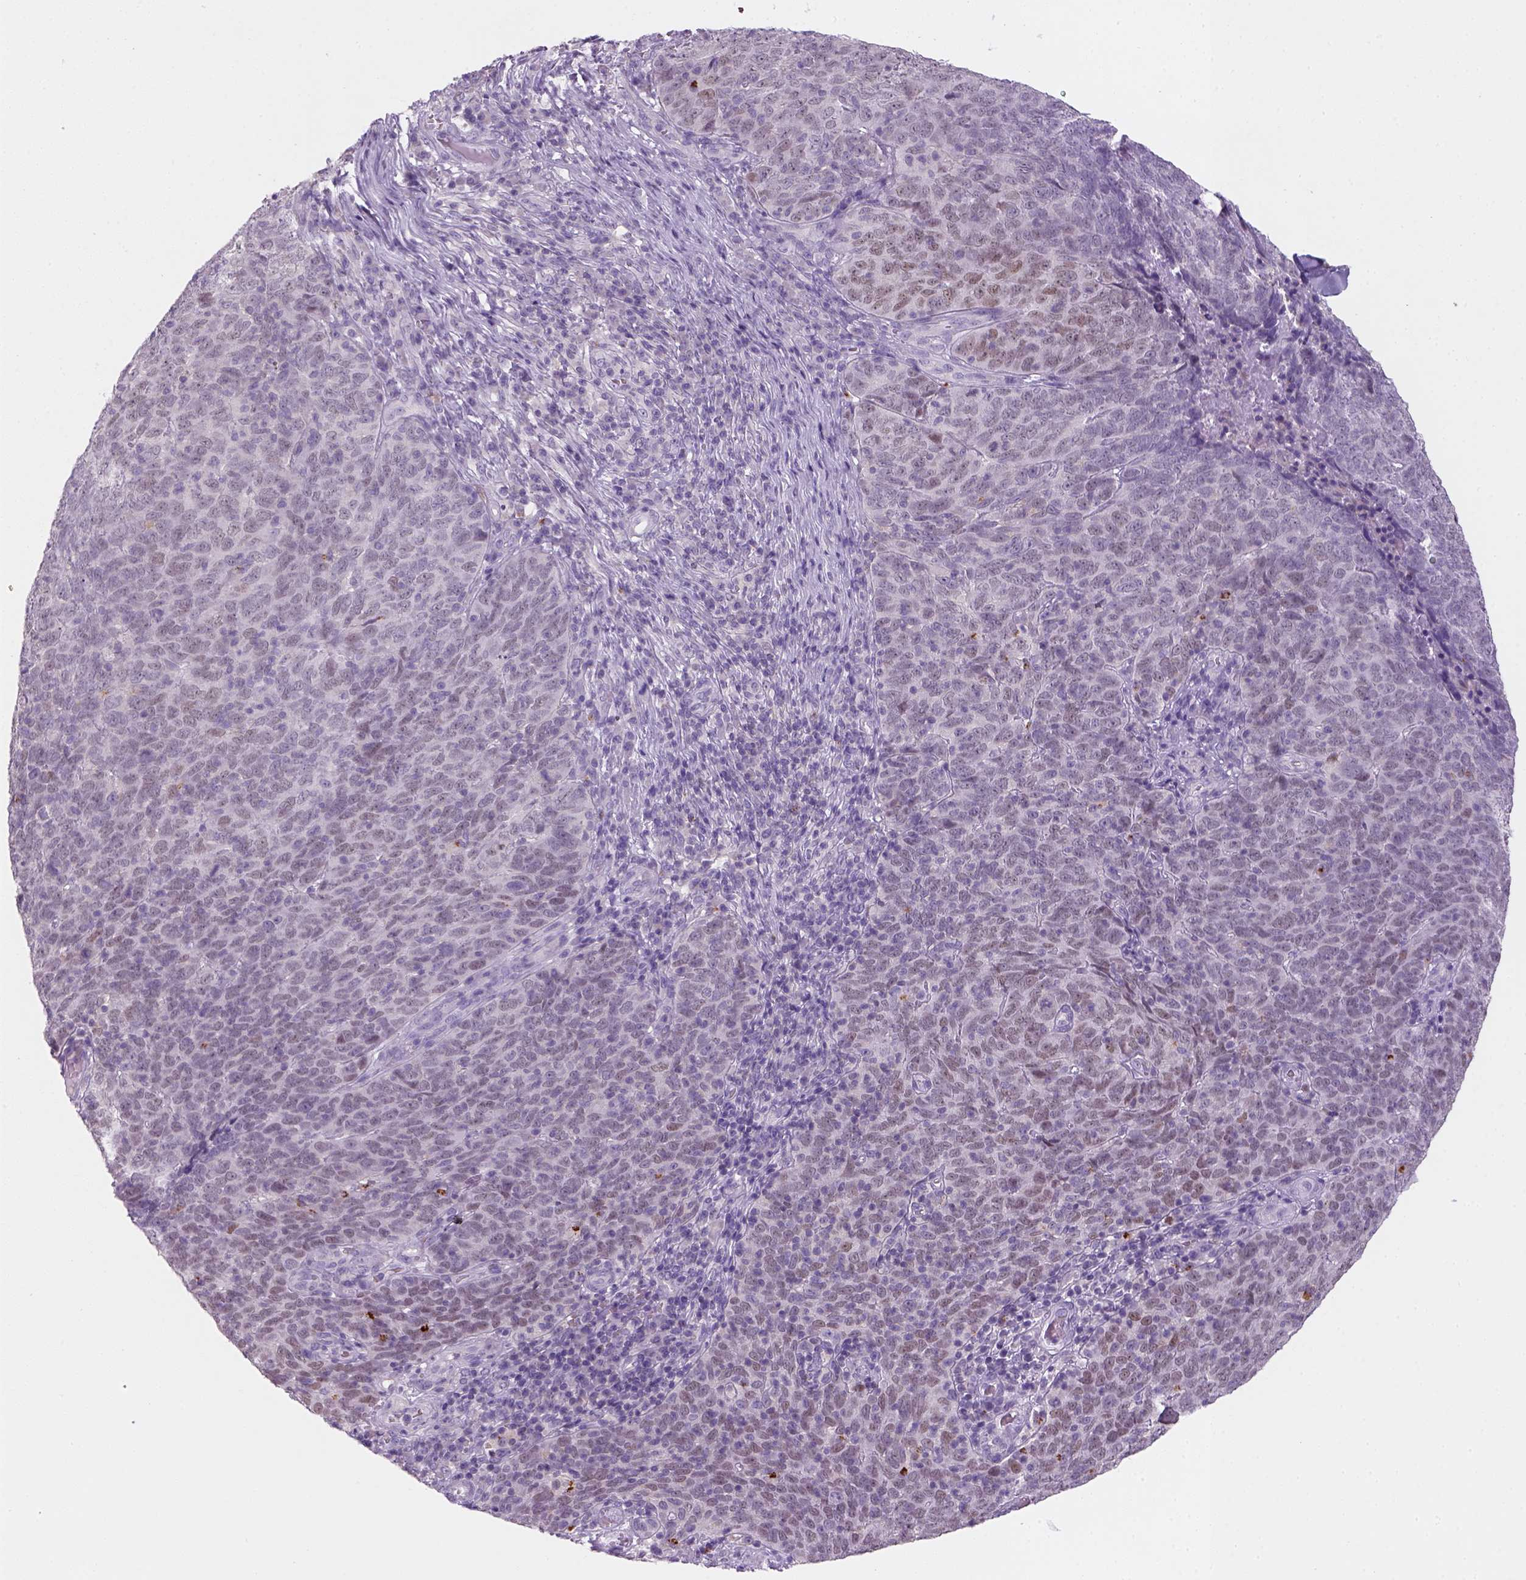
{"staining": {"intensity": "moderate", "quantity": "<25%", "location": "nuclear"}, "tissue": "skin cancer", "cell_type": "Tumor cells", "image_type": "cancer", "snomed": [{"axis": "morphology", "description": "Squamous cell carcinoma, NOS"}, {"axis": "topography", "description": "Skin"}, {"axis": "topography", "description": "Anal"}], "caption": "The histopathology image demonstrates a brown stain indicating the presence of a protein in the nuclear of tumor cells in skin cancer.", "gene": "ZMAT4", "patient": {"sex": "female", "age": 51}}